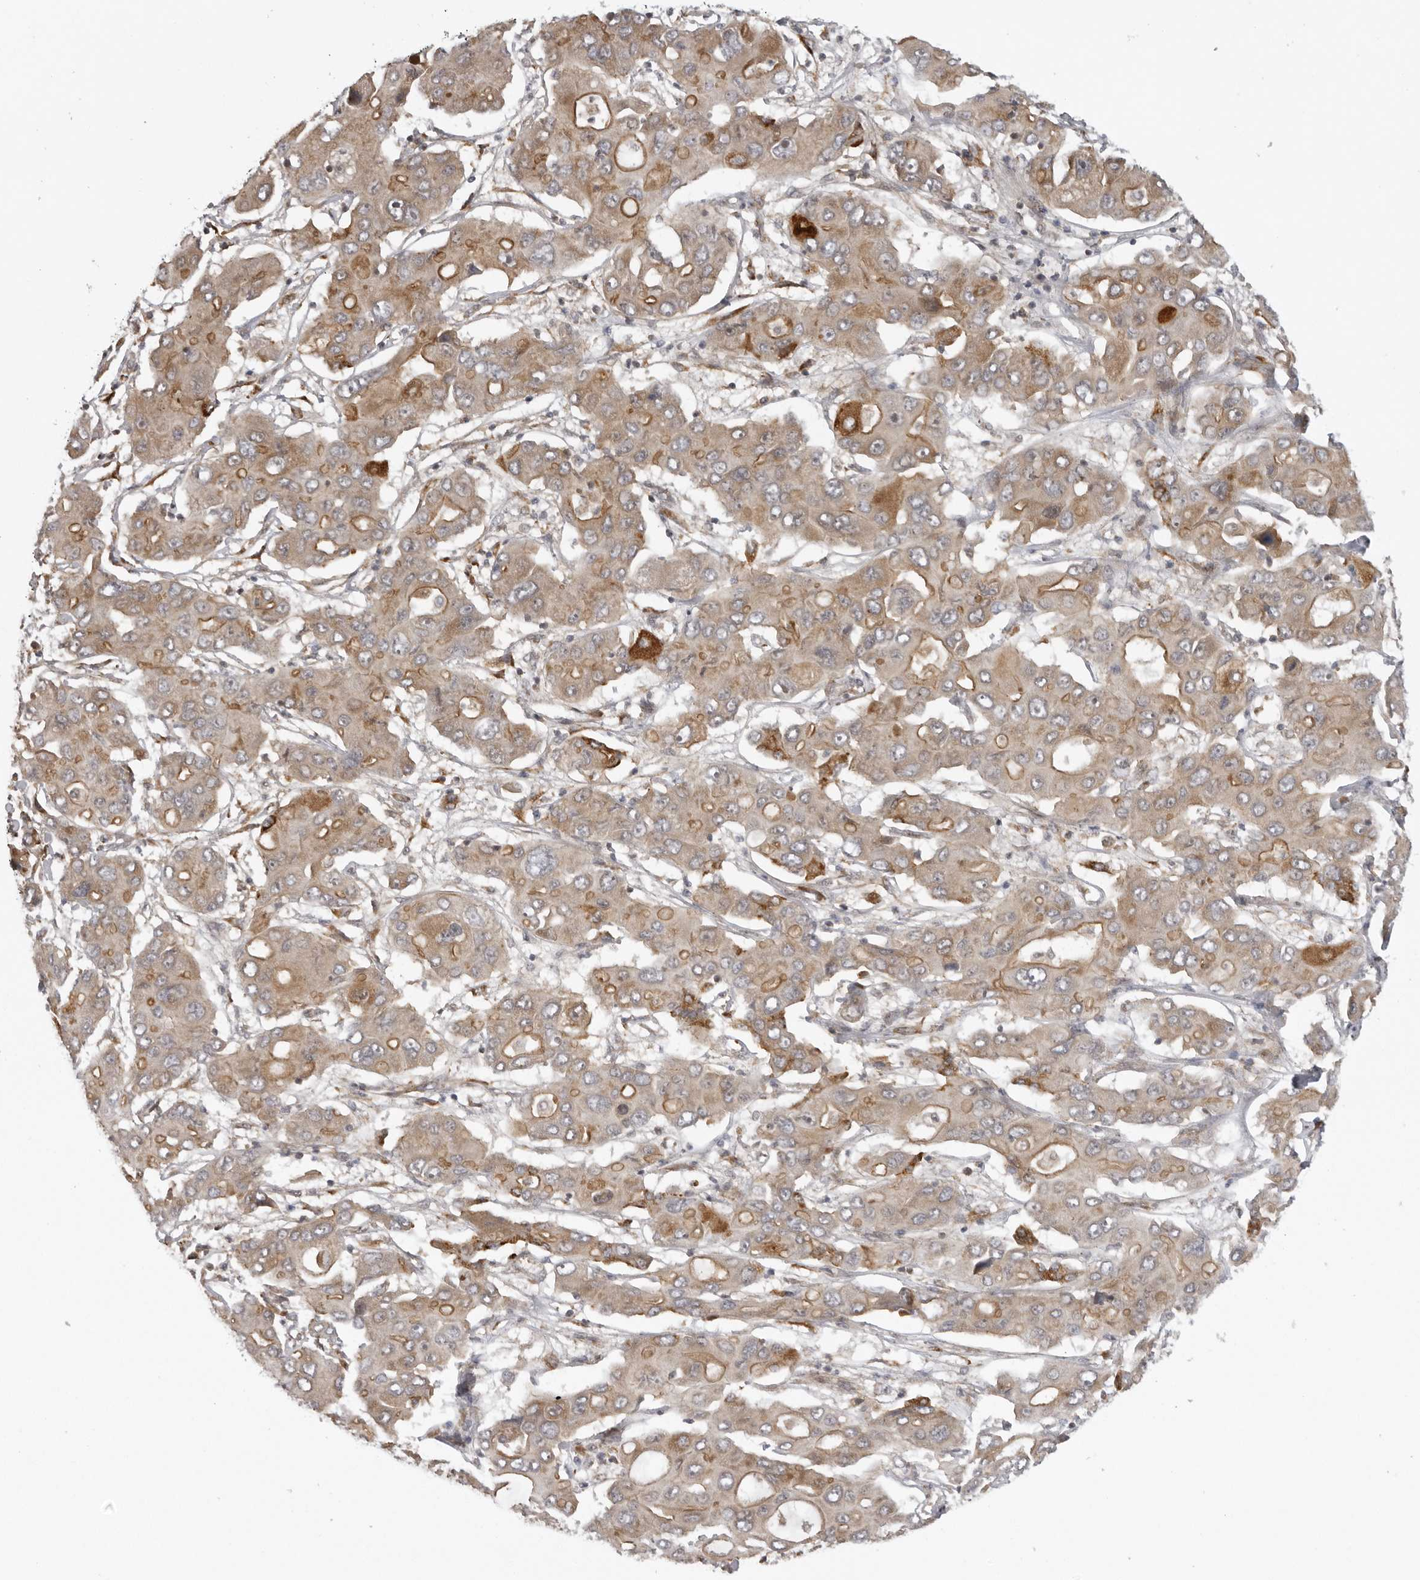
{"staining": {"intensity": "moderate", "quantity": "<25%", "location": "cytoplasmic/membranous"}, "tissue": "liver cancer", "cell_type": "Tumor cells", "image_type": "cancer", "snomed": [{"axis": "morphology", "description": "Cholangiocarcinoma"}, {"axis": "topography", "description": "Liver"}], "caption": "The histopathology image shows staining of liver cancer (cholangiocarcinoma), revealing moderate cytoplasmic/membranous protein expression (brown color) within tumor cells.", "gene": "DNAH14", "patient": {"sex": "male", "age": 67}}